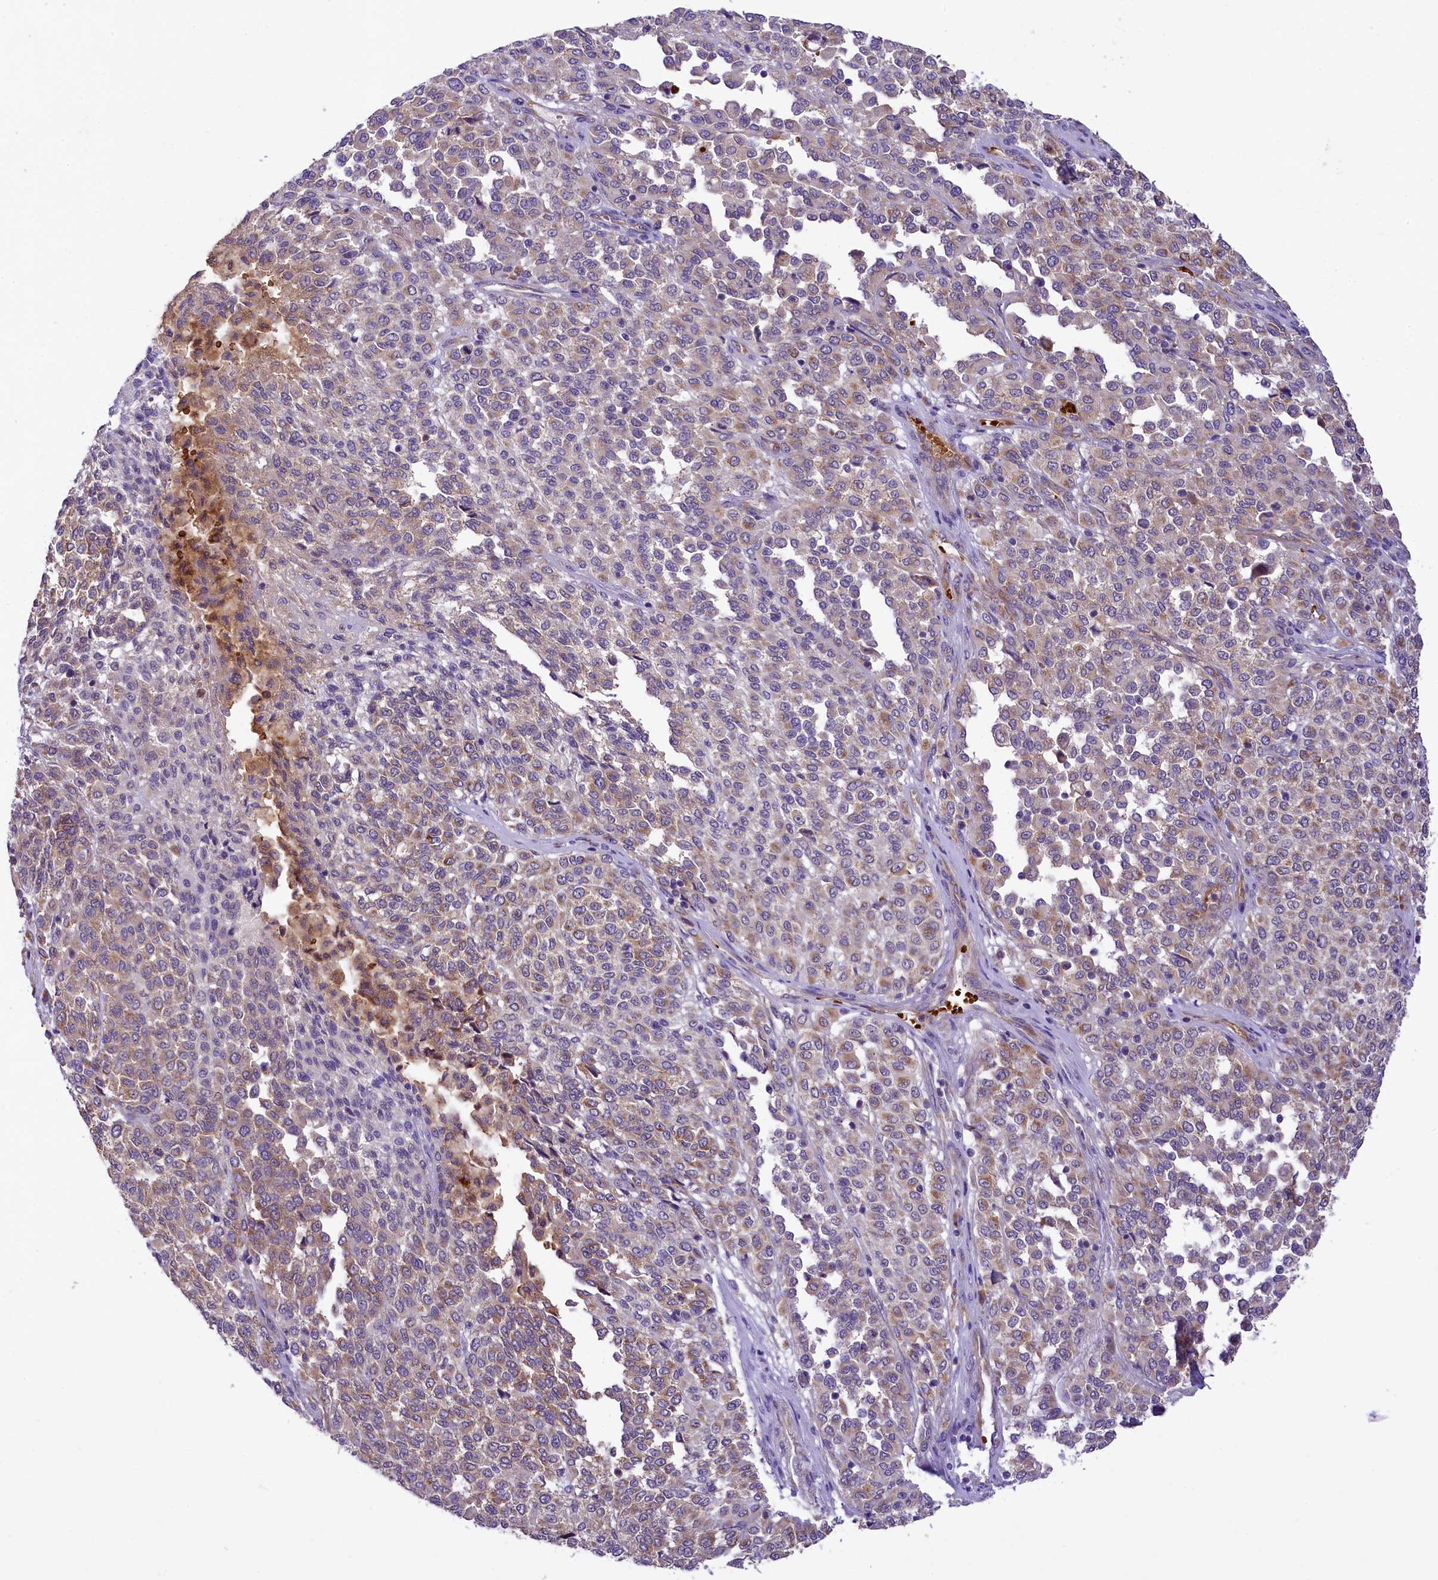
{"staining": {"intensity": "weak", "quantity": "25%-75%", "location": "cytoplasmic/membranous"}, "tissue": "melanoma", "cell_type": "Tumor cells", "image_type": "cancer", "snomed": [{"axis": "morphology", "description": "Malignant melanoma, Metastatic site"}, {"axis": "topography", "description": "Pancreas"}], "caption": "Immunohistochemical staining of human malignant melanoma (metastatic site) exhibits weak cytoplasmic/membranous protein staining in approximately 25%-75% of tumor cells.", "gene": "LARP4", "patient": {"sex": "female", "age": 30}}